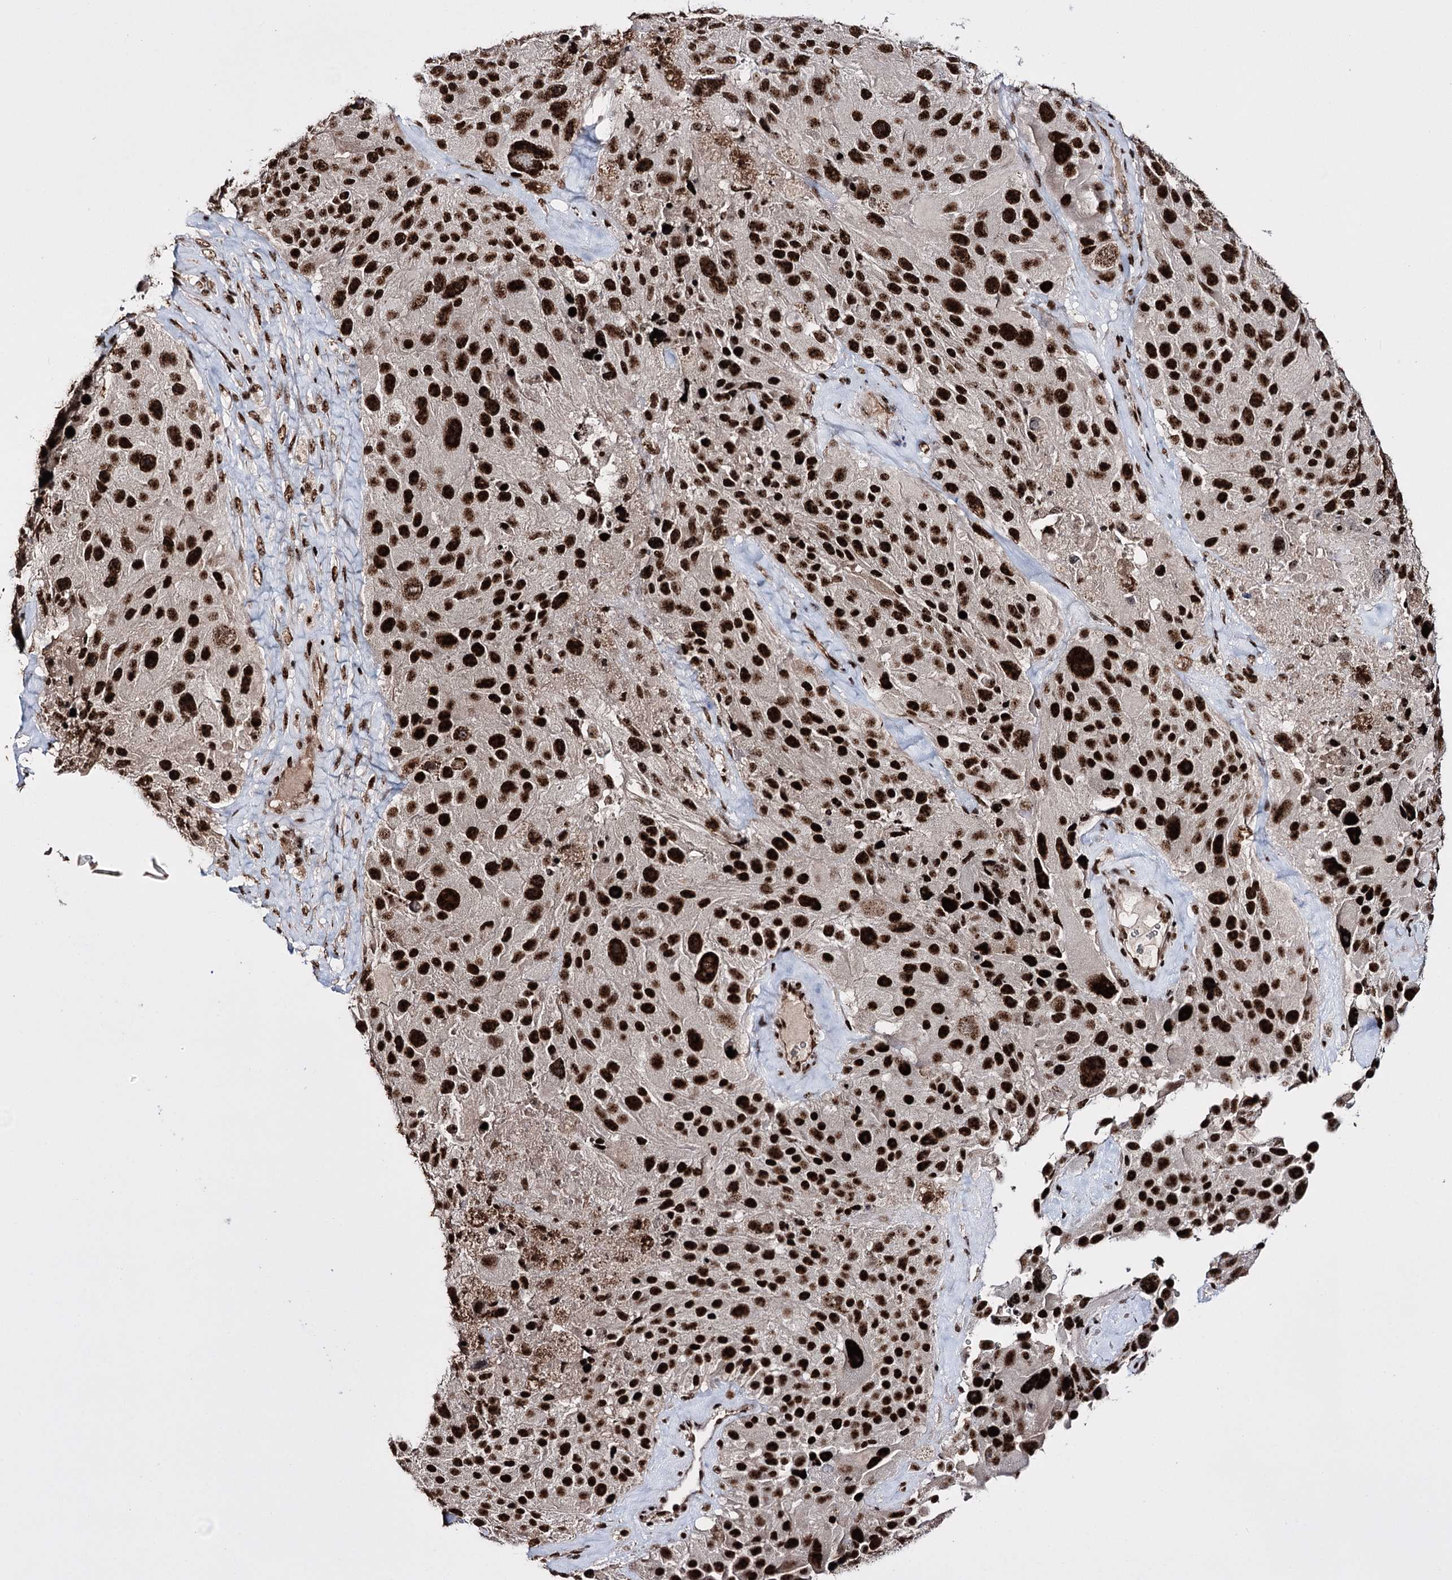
{"staining": {"intensity": "strong", "quantity": ">75%", "location": "nuclear"}, "tissue": "melanoma", "cell_type": "Tumor cells", "image_type": "cancer", "snomed": [{"axis": "morphology", "description": "Malignant melanoma, Metastatic site"}, {"axis": "topography", "description": "Lymph node"}], "caption": "Immunohistochemistry (DAB (3,3'-diaminobenzidine)) staining of malignant melanoma (metastatic site) reveals strong nuclear protein staining in approximately >75% of tumor cells.", "gene": "PRPF40A", "patient": {"sex": "male", "age": 62}}